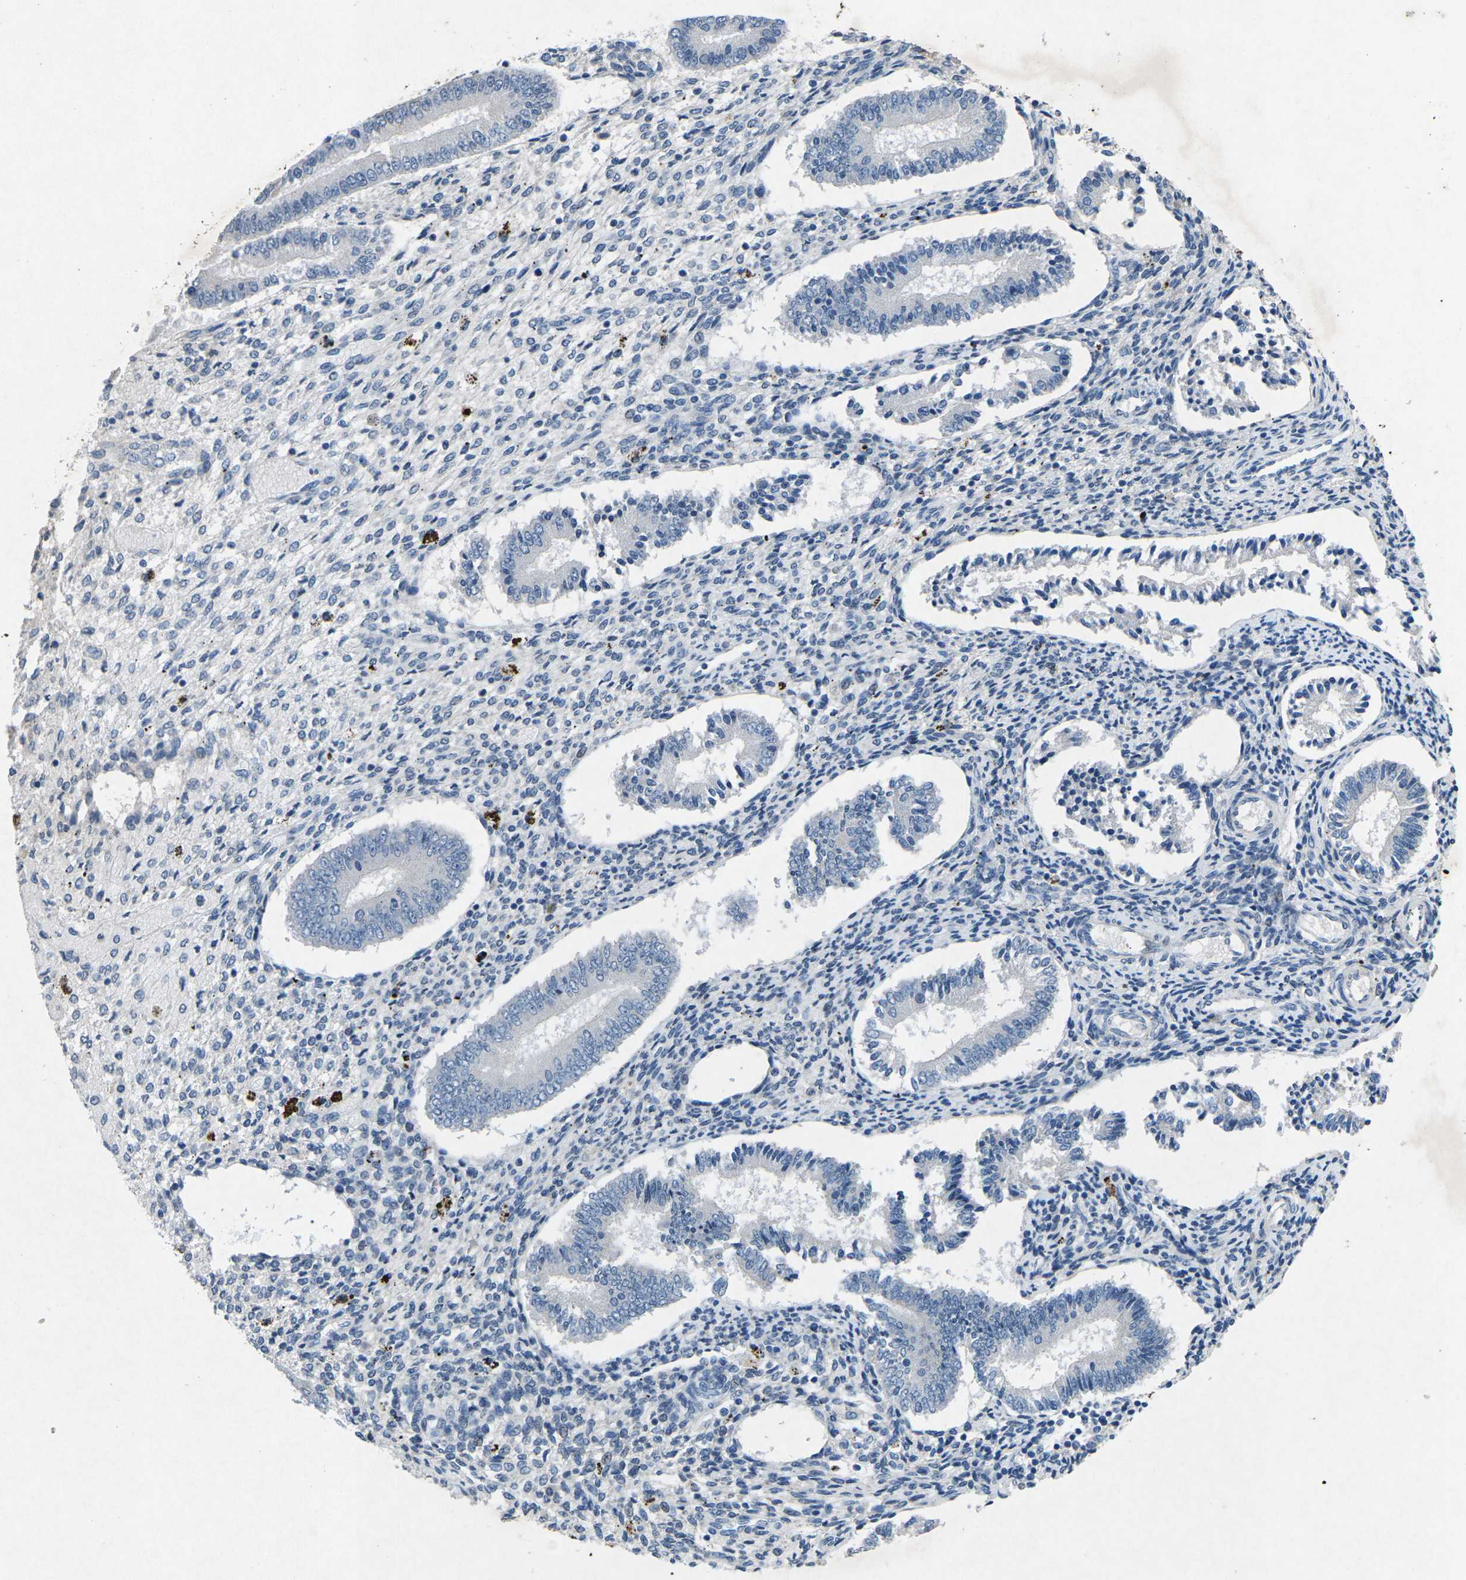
{"staining": {"intensity": "negative", "quantity": "none", "location": "none"}, "tissue": "endometrium", "cell_type": "Cells in endometrial stroma", "image_type": "normal", "snomed": [{"axis": "morphology", "description": "Normal tissue, NOS"}, {"axis": "topography", "description": "Endometrium"}], "caption": "Immunohistochemistry (IHC) image of normal endometrium stained for a protein (brown), which exhibits no positivity in cells in endometrial stroma.", "gene": "PLG", "patient": {"sex": "female", "age": 42}}